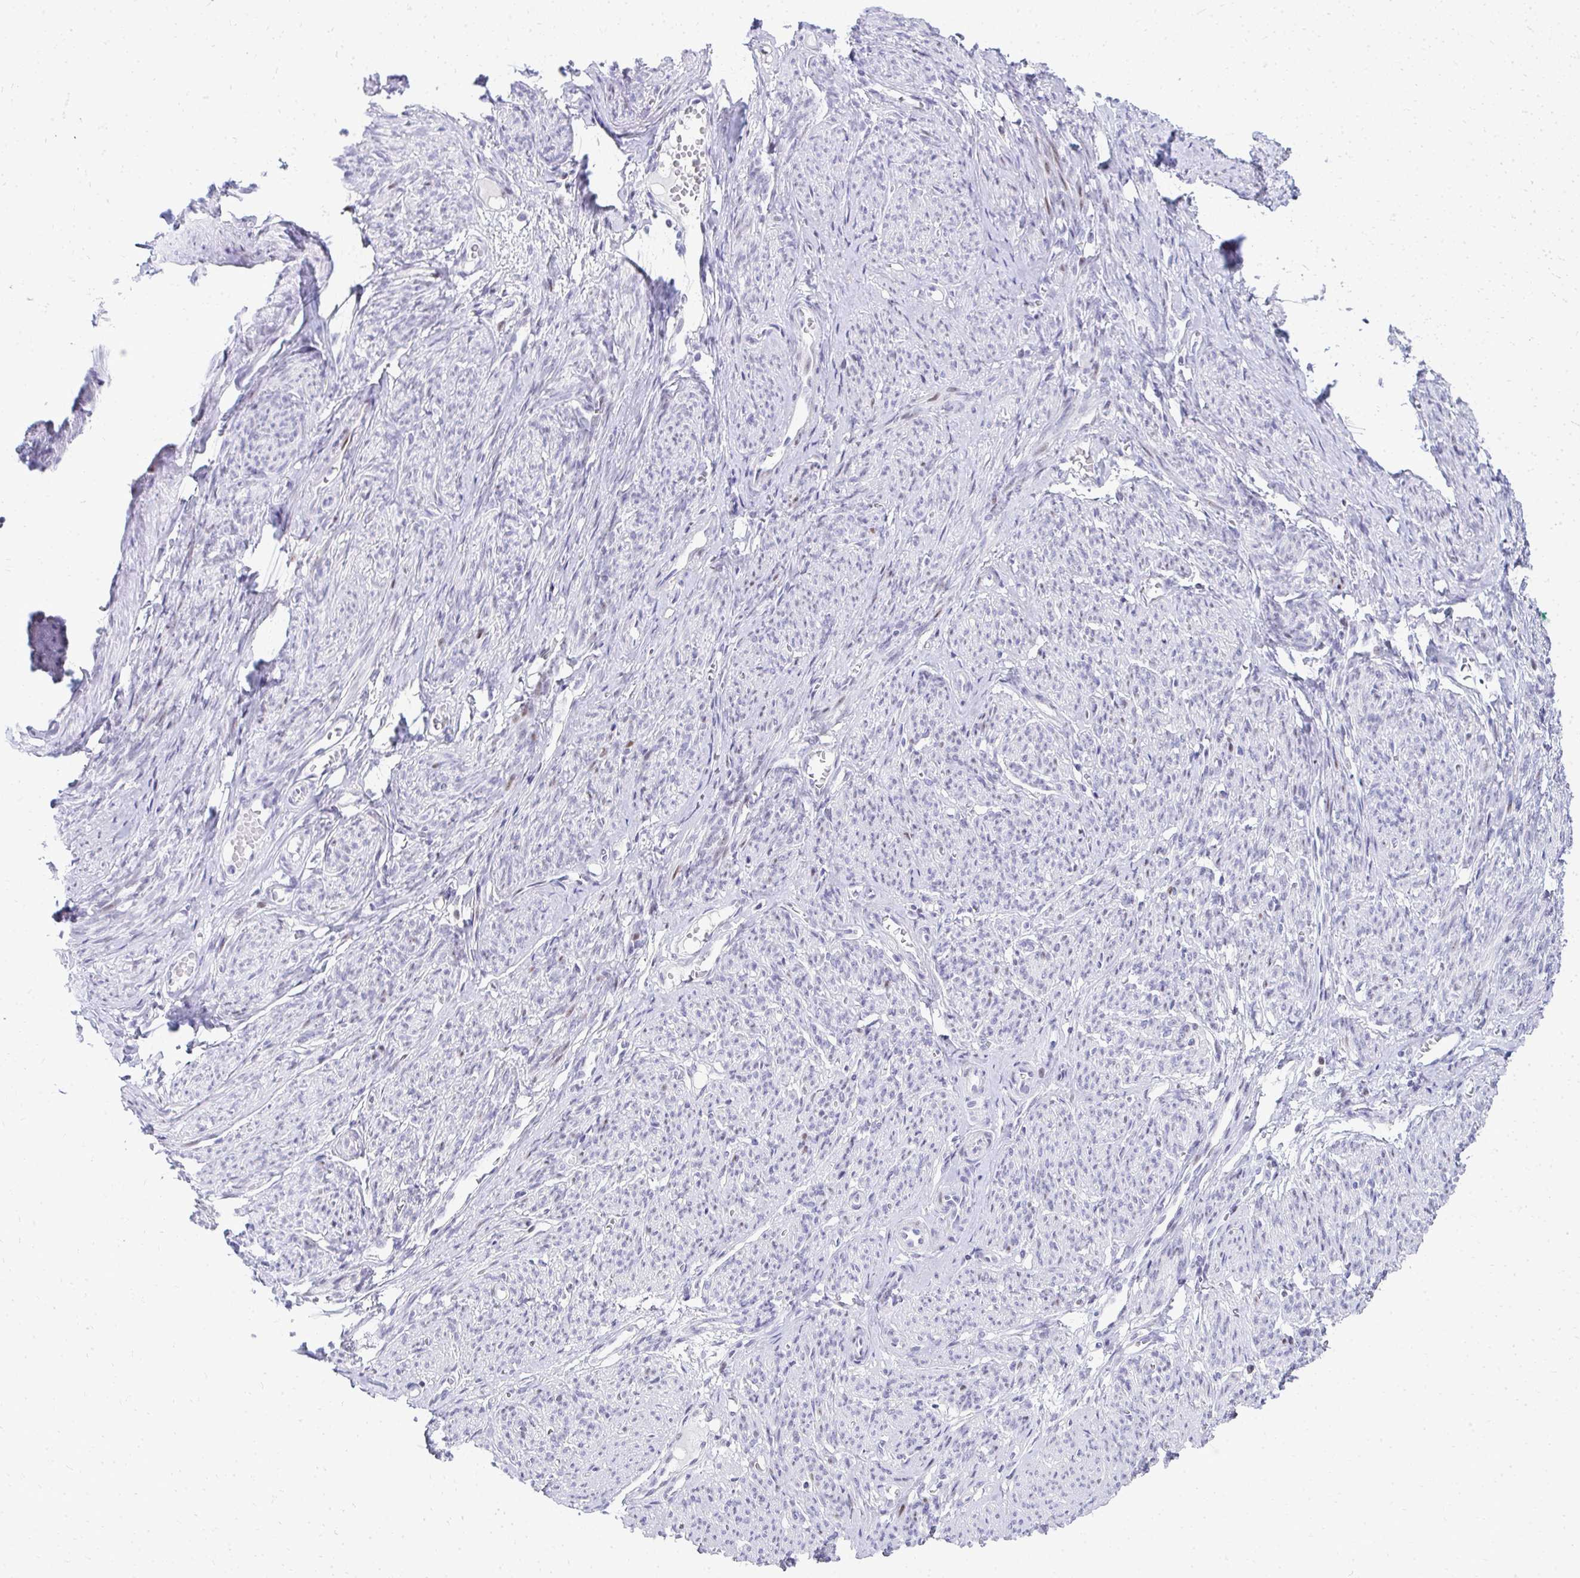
{"staining": {"intensity": "moderate", "quantity": "<25%", "location": "nuclear"}, "tissue": "smooth muscle", "cell_type": "Smooth muscle cells", "image_type": "normal", "snomed": [{"axis": "morphology", "description": "Normal tissue, NOS"}, {"axis": "topography", "description": "Smooth muscle"}], "caption": "The photomicrograph reveals staining of normal smooth muscle, revealing moderate nuclear protein expression (brown color) within smooth muscle cells. (DAB (3,3'-diaminobenzidine) = brown stain, brightfield microscopy at high magnification).", "gene": "GLDN", "patient": {"sex": "female", "age": 65}}